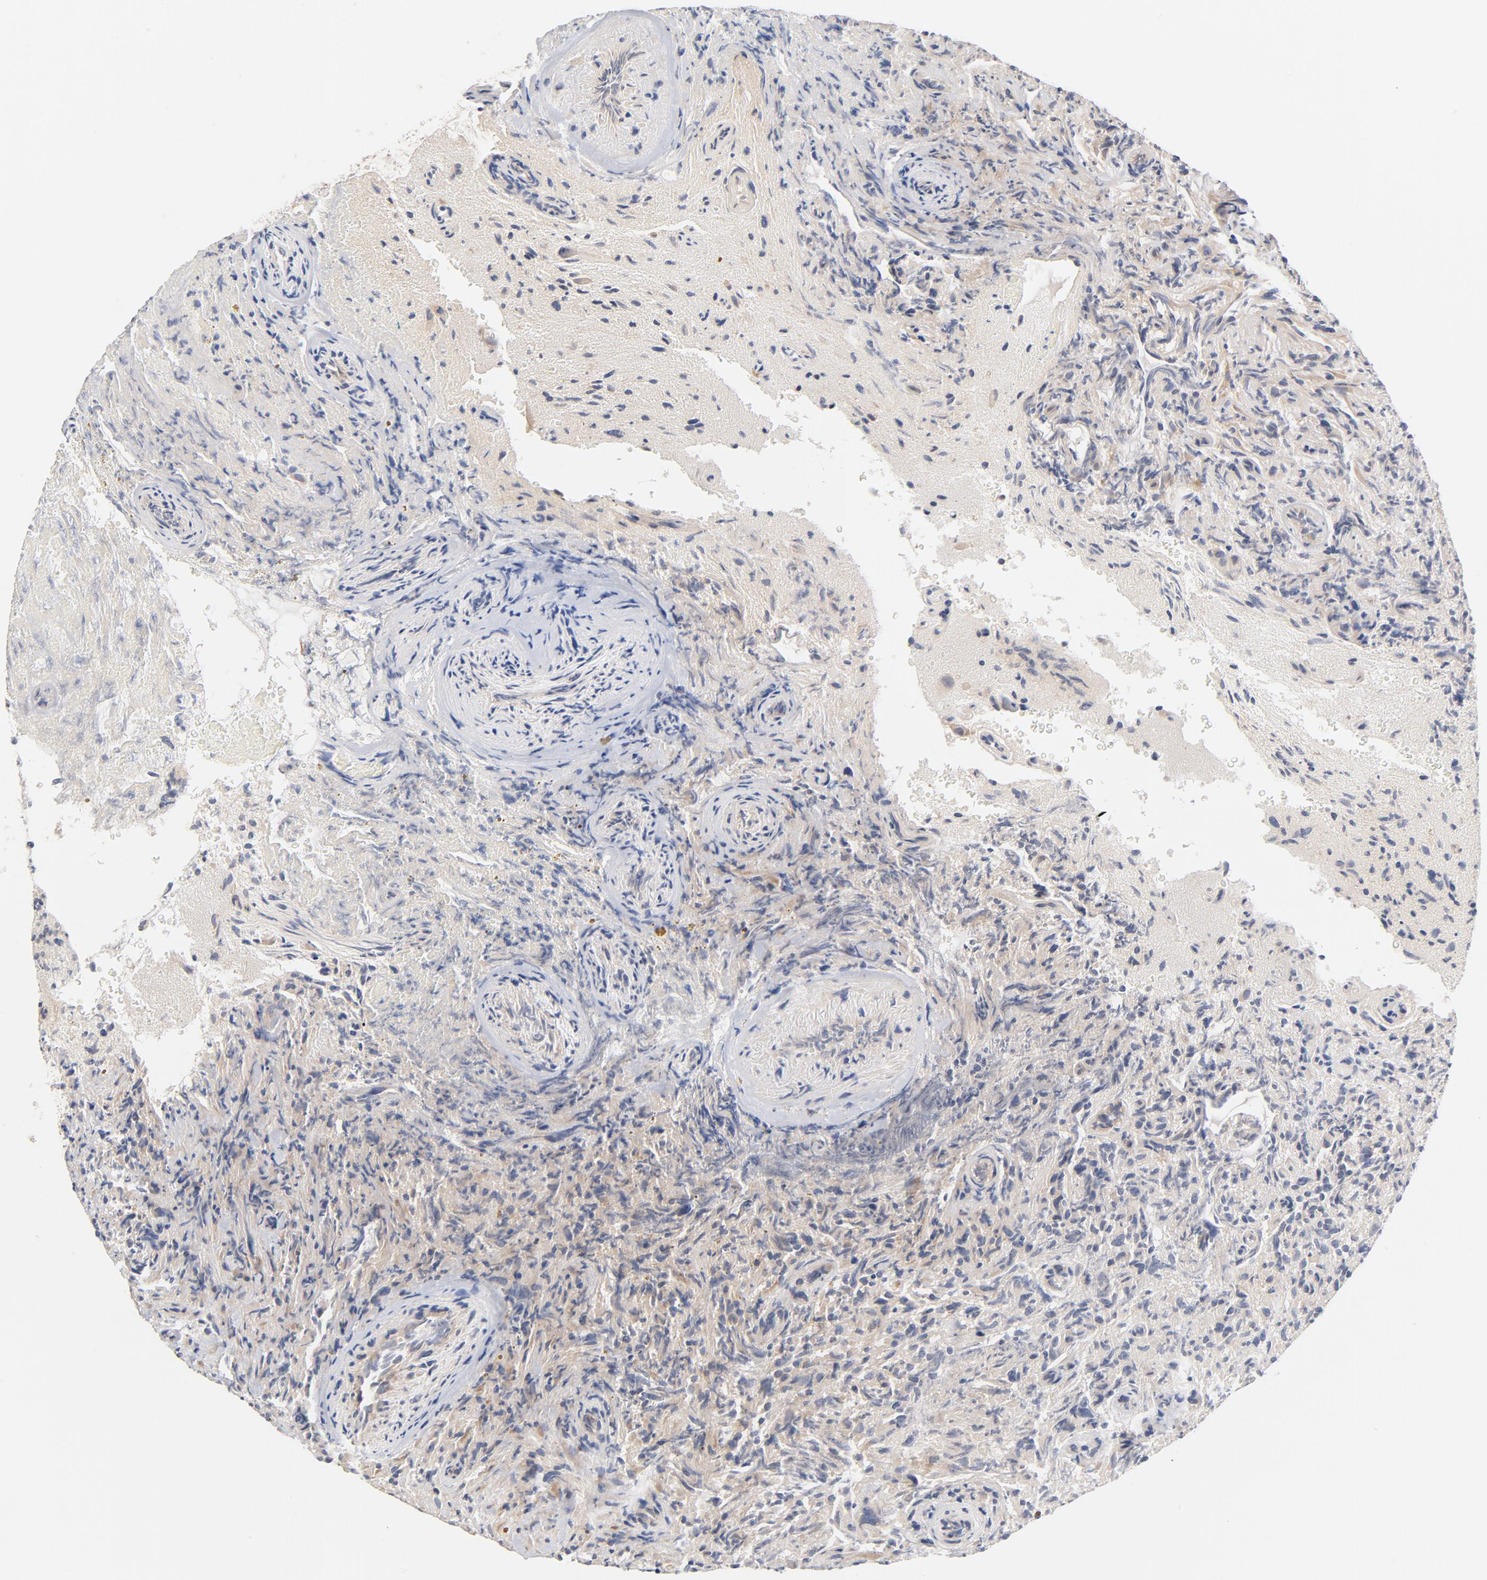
{"staining": {"intensity": "moderate", "quantity": ">75%", "location": "cytoplasmic/membranous"}, "tissue": "glioma", "cell_type": "Tumor cells", "image_type": "cancer", "snomed": [{"axis": "morphology", "description": "Normal tissue, NOS"}, {"axis": "morphology", "description": "Glioma, malignant, High grade"}, {"axis": "topography", "description": "Cerebral cortex"}], "caption": "Tumor cells display medium levels of moderate cytoplasmic/membranous staining in about >75% of cells in malignant glioma (high-grade). Using DAB (3,3'-diaminobenzidine) (brown) and hematoxylin (blue) stains, captured at high magnification using brightfield microscopy.", "gene": "EIF4E", "patient": {"sex": "male", "age": 75}}